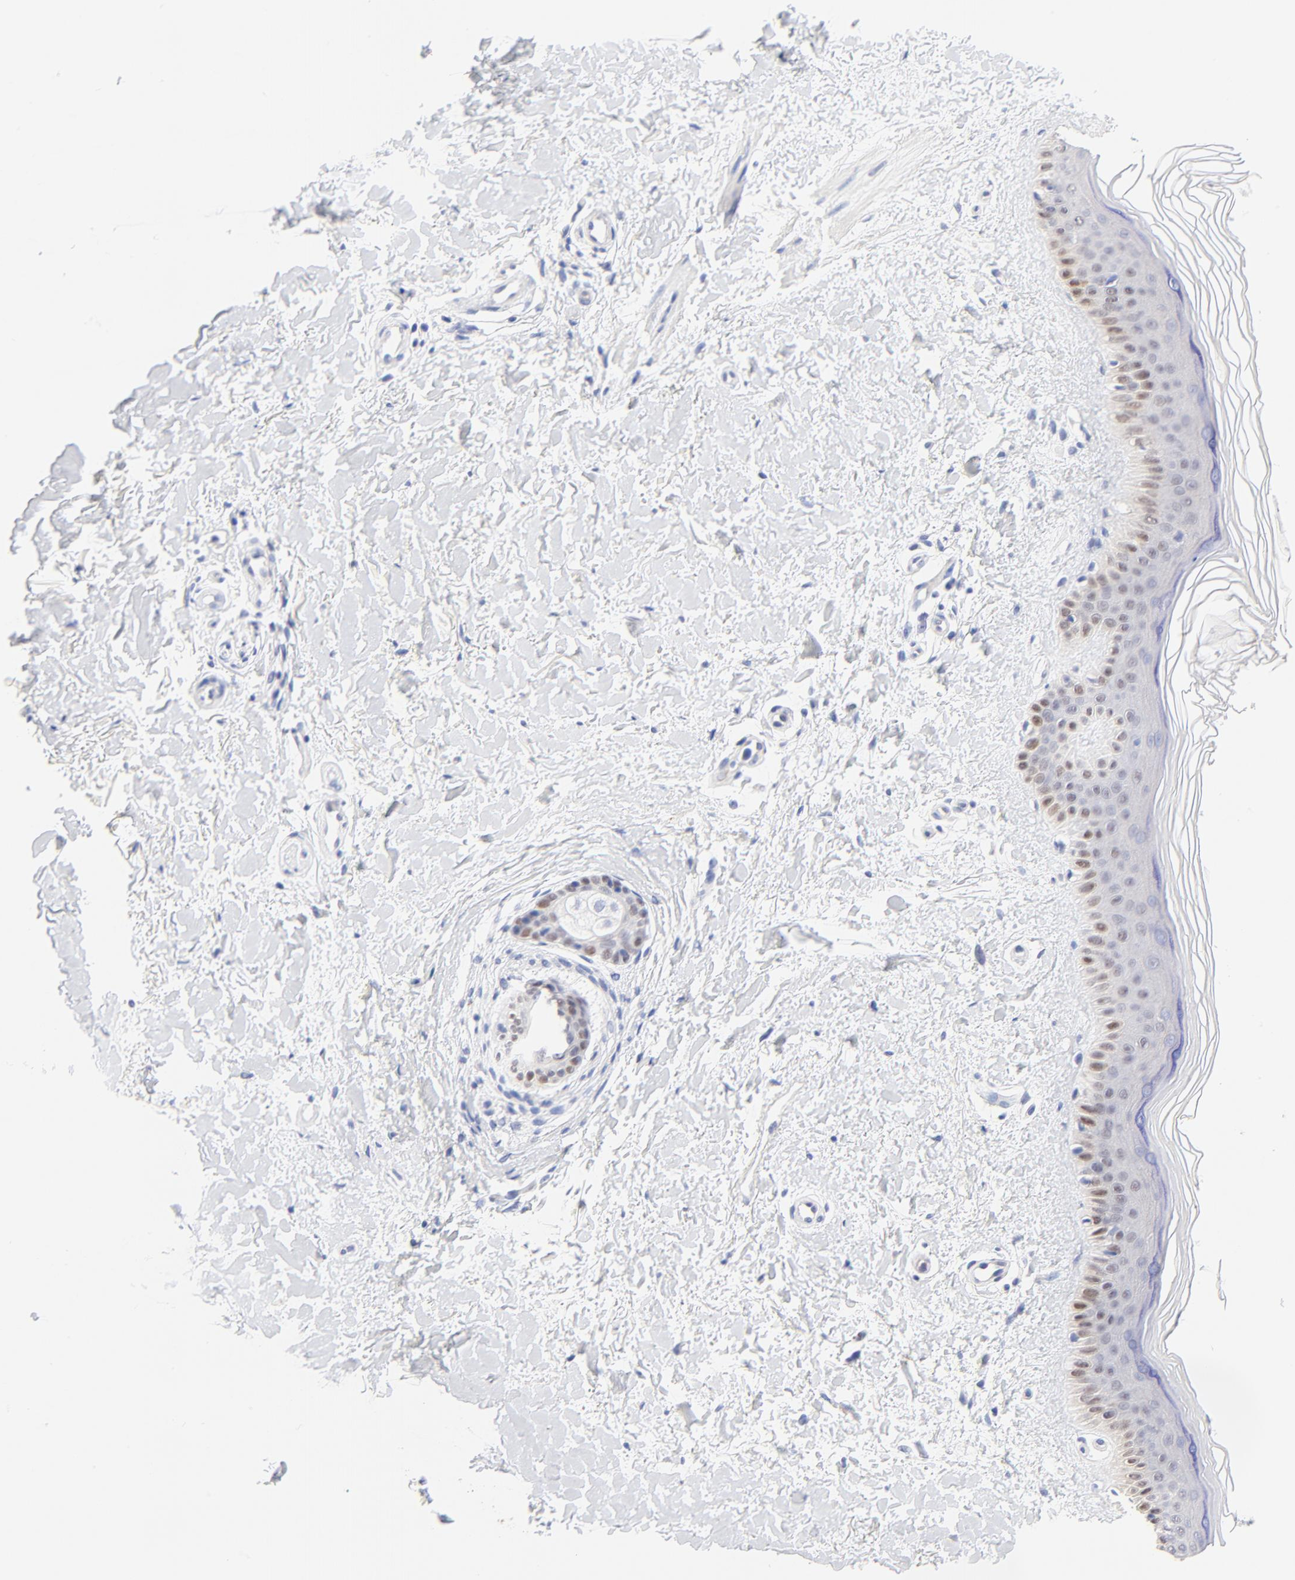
{"staining": {"intensity": "negative", "quantity": "none", "location": "none"}, "tissue": "skin", "cell_type": "Fibroblasts", "image_type": "normal", "snomed": [{"axis": "morphology", "description": "Normal tissue, NOS"}, {"axis": "topography", "description": "Skin"}], "caption": "DAB (3,3'-diaminobenzidine) immunohistochemical staining of benign human skin demonstrates no significant staining in fibroblasts.", "gene": "FAM117B", "patient": {"sex": "female", "age": 19}}